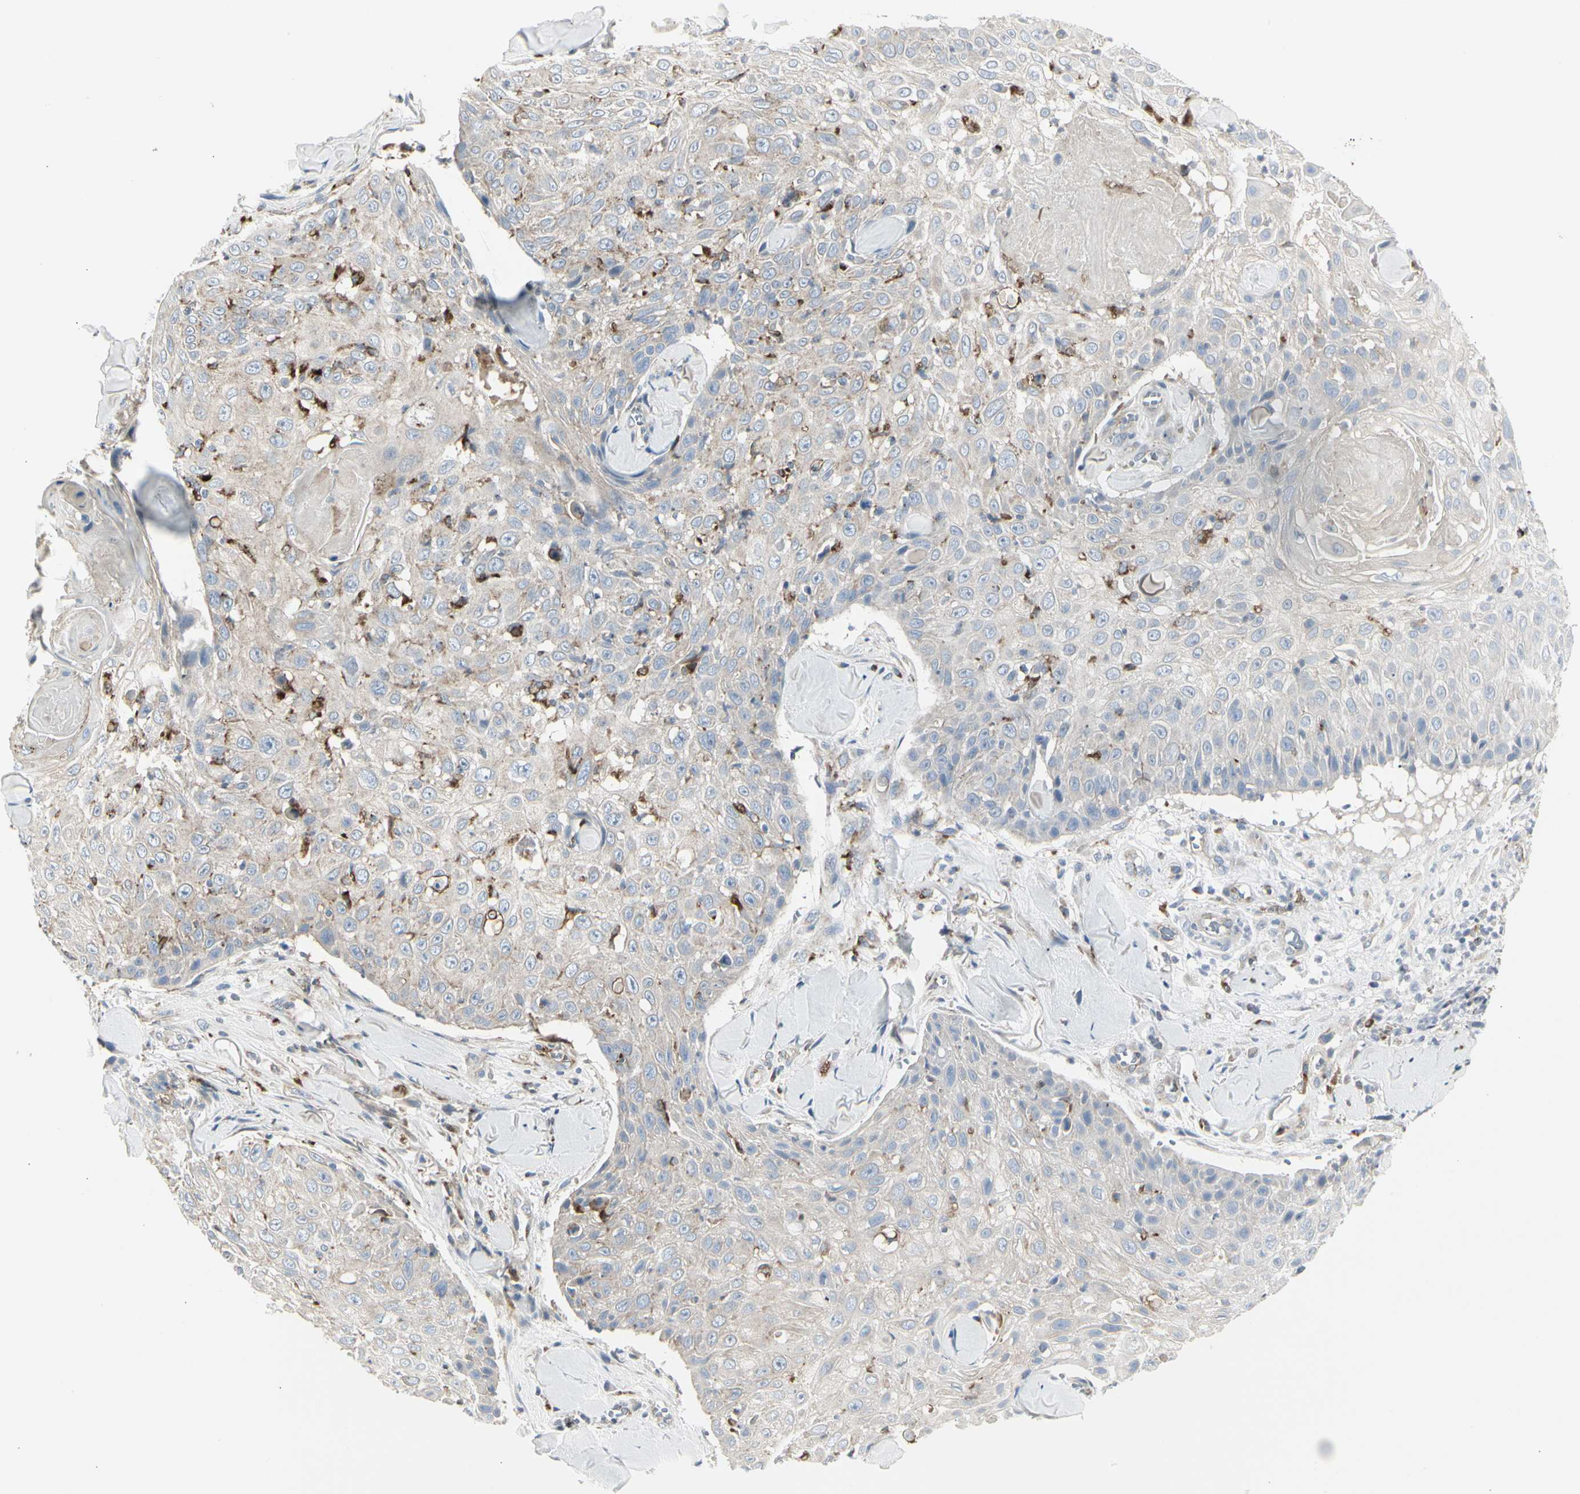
{"staining": {"intensity": "negative", "quantity": "none", "location": "none"}, "tissue": "skin cancer", "cell_type": "Tumor cells", "image_type": "cancer", "snomed": [{"axis": "morphology", "description": "Squamous cell carcinoma, NOS"}, {"axis": "topography", "description": "Skin"}], "caption": "An immunohistochemistry (IHC) photomicrograph of skin cancer is shown. There is no staining in tumor cells of skin cancer.", "gene": "ATP6V1B2", "patient": {"sex": "male", "age": 86}}